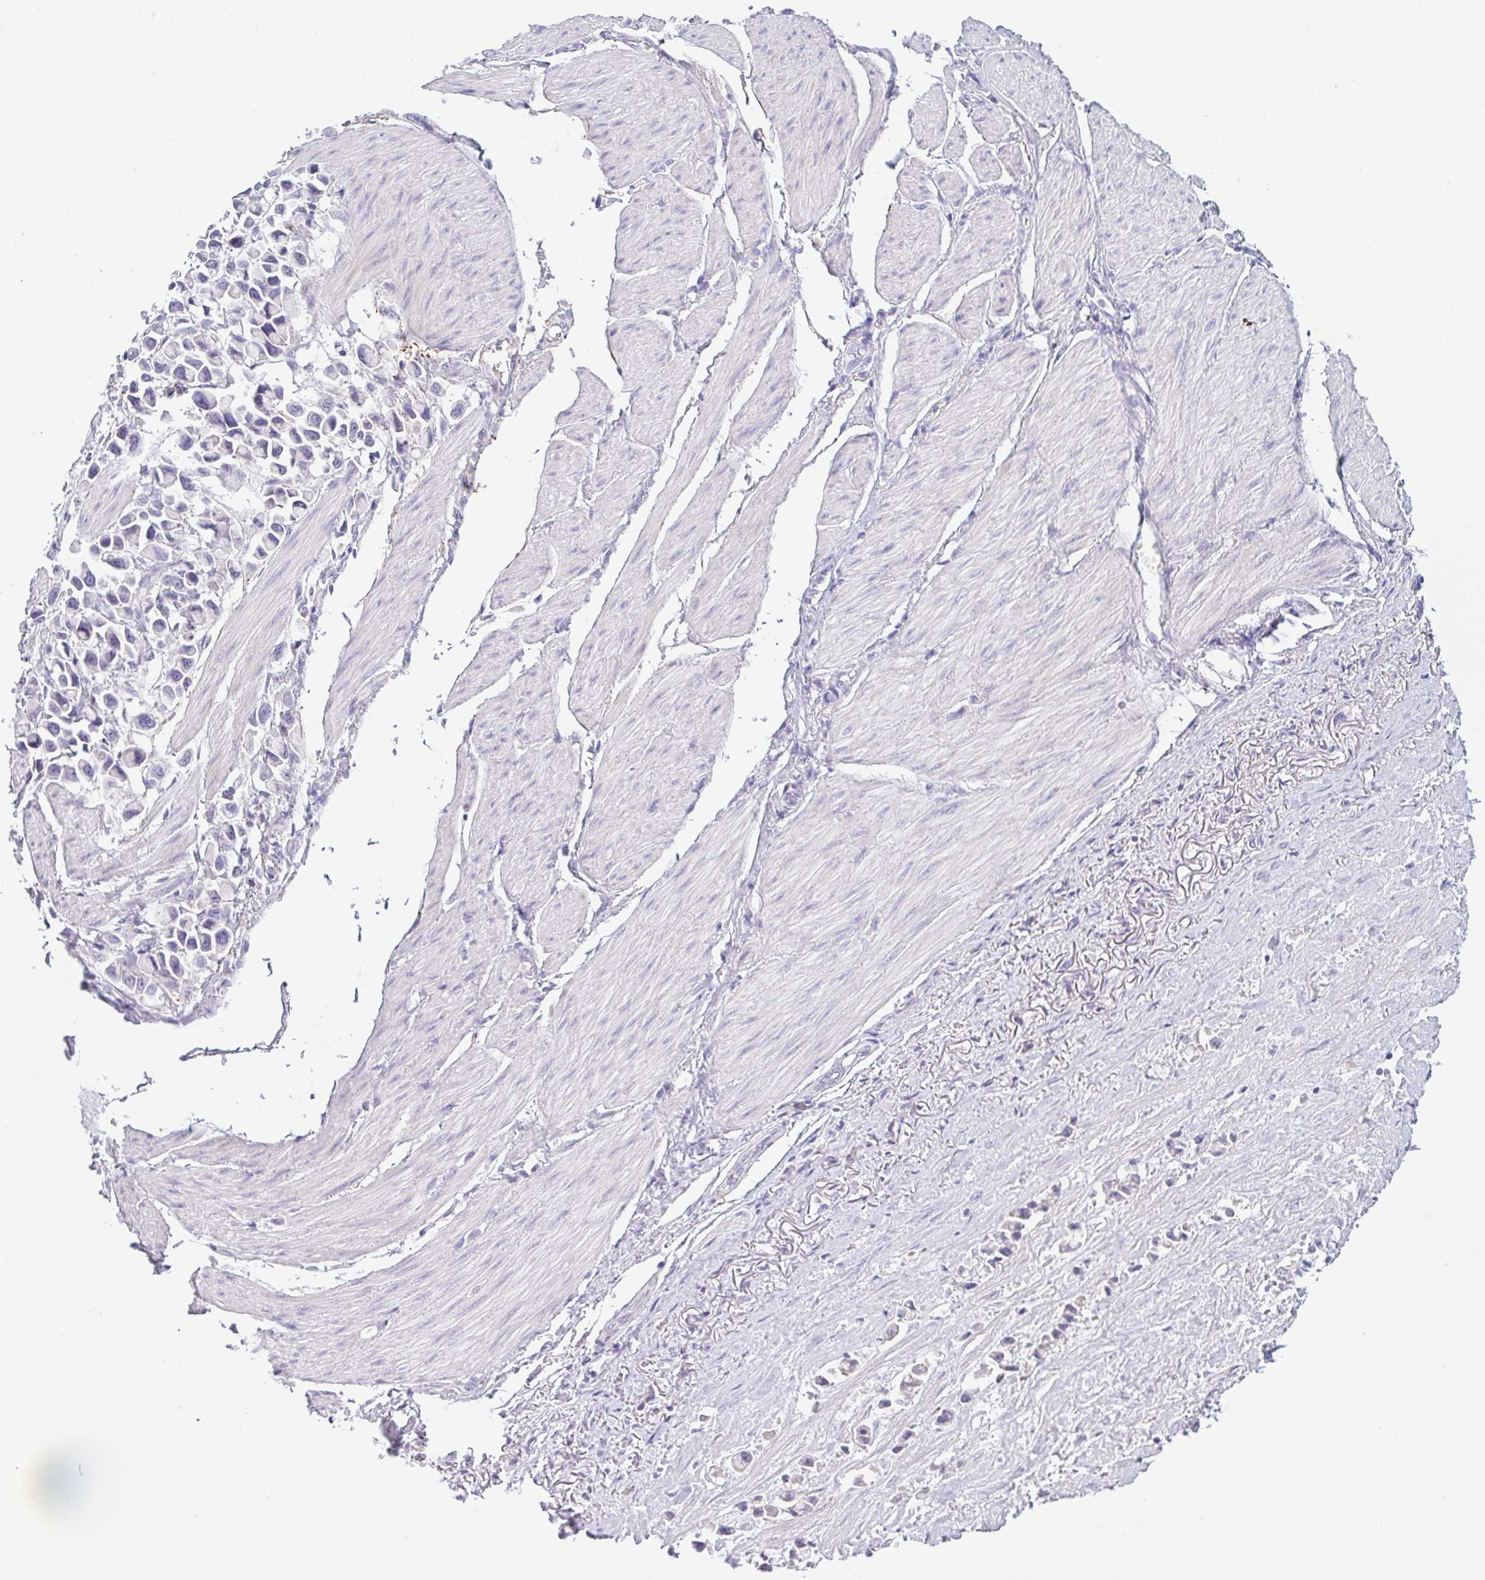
{"staining": {"intensity": "negative", "quantity": "none", "location": "none"}, "tissue": "stomach cancer", "cell_type": "Tumor cells", "image_type": "cancer", "snomed": [{"axis": "morphology", "description": "Adenocarcinoma, NOS"}, {"axis": "topography", "description": "Stomach"}], "caption": "Tumor cells show no significant expression in stomach cancer.", "gene": "LPAR4", "patient": {"sex": "female", "age": 81}}